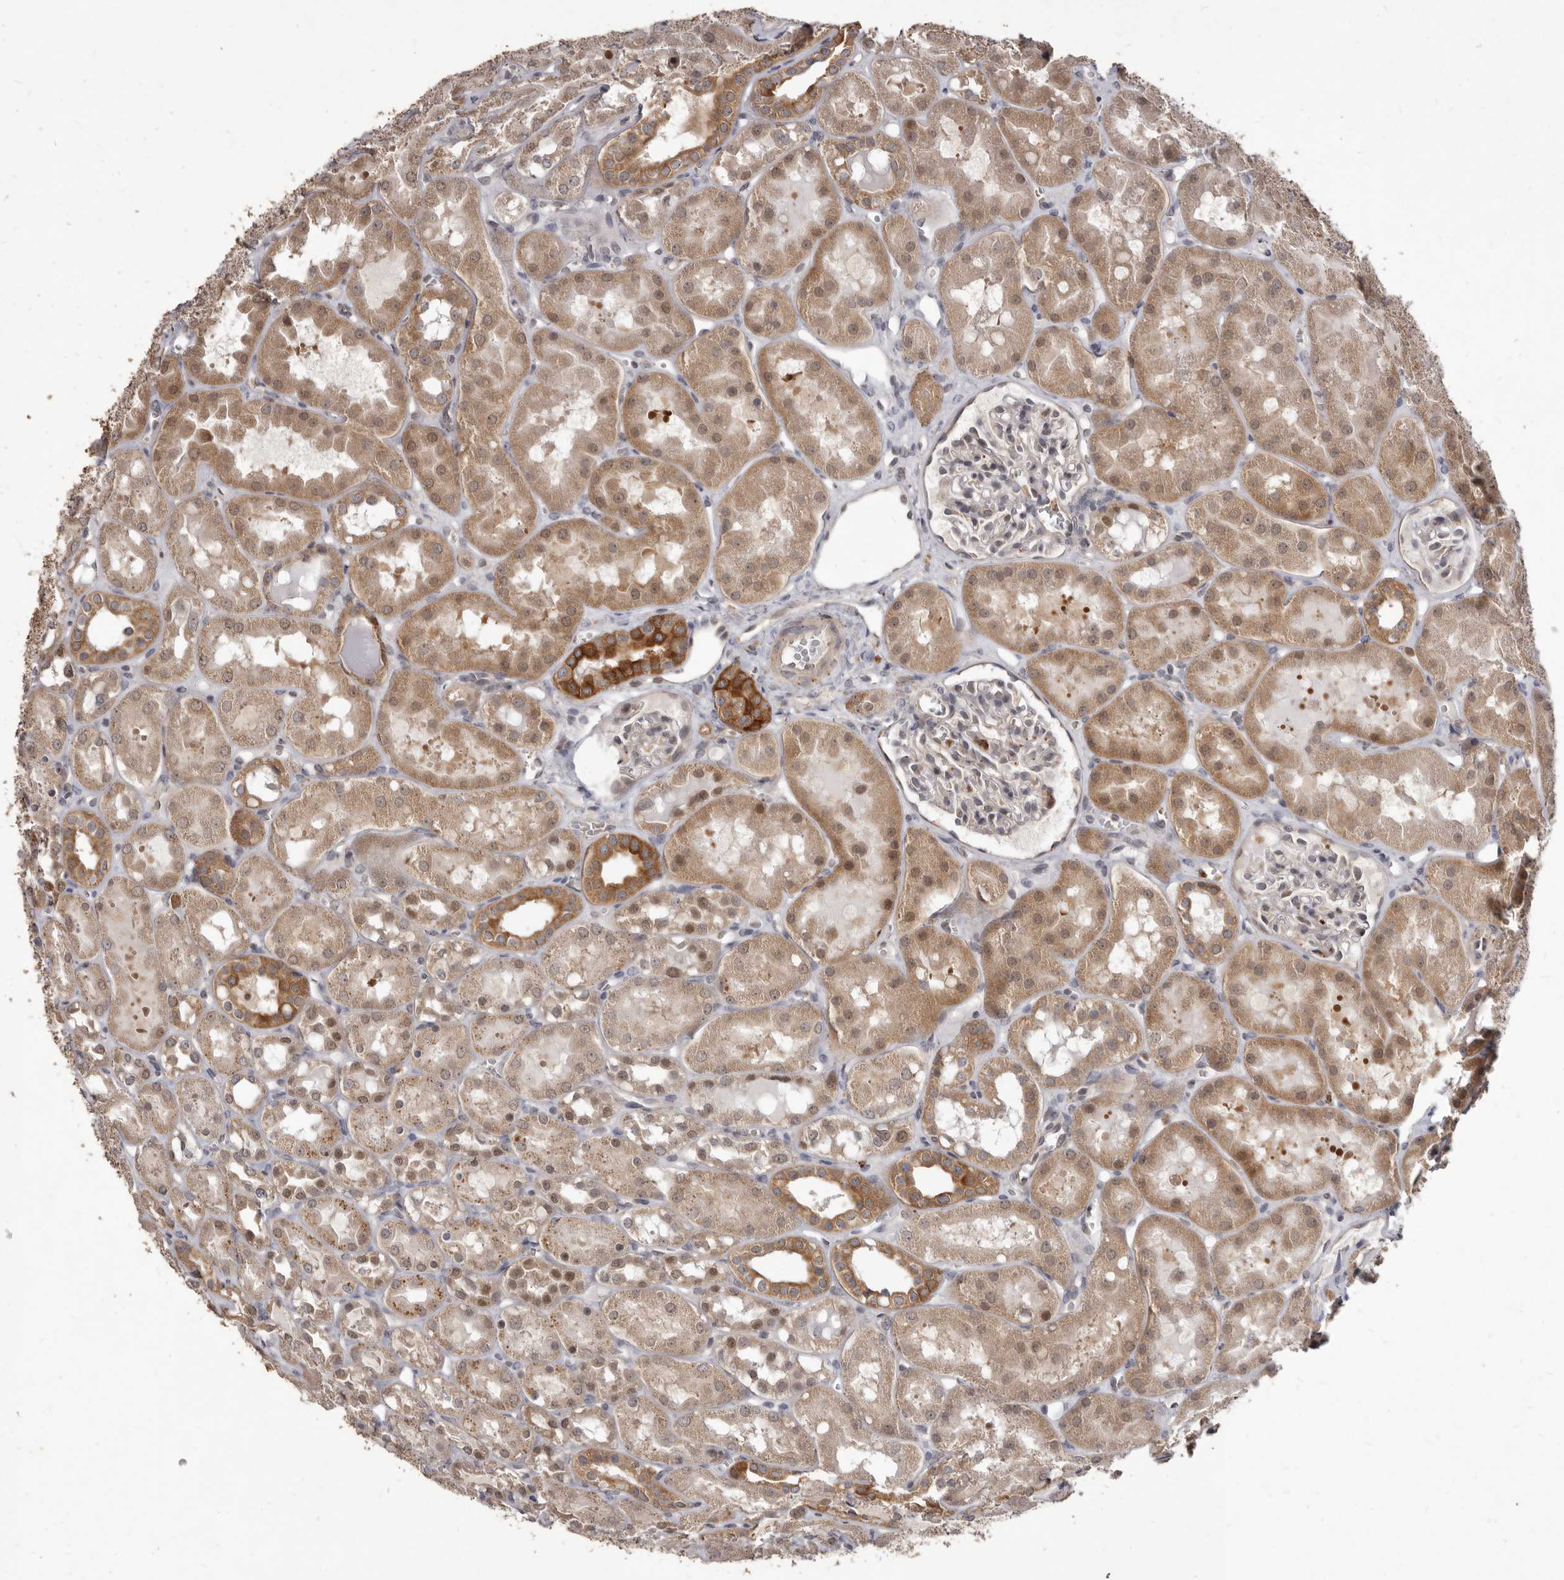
{"staining": {"intensity": "negative", "quantity": "none", "location": "none"}, "tissue": "kidney", "cell_type": "Cells in glomeruli", "image_type": "normal", "snomed": [{"axis": "morphology", "description": "Normal tissue, NOS"}, {"axis": "topography", "description": "Kidney"}], "caption": "DAB immunohistochemical staining of benign kidney reveals no significant positivity in cells in glomeruli.", "gene": "ACLY", "patient": {"sex": "male", "age": 16}}